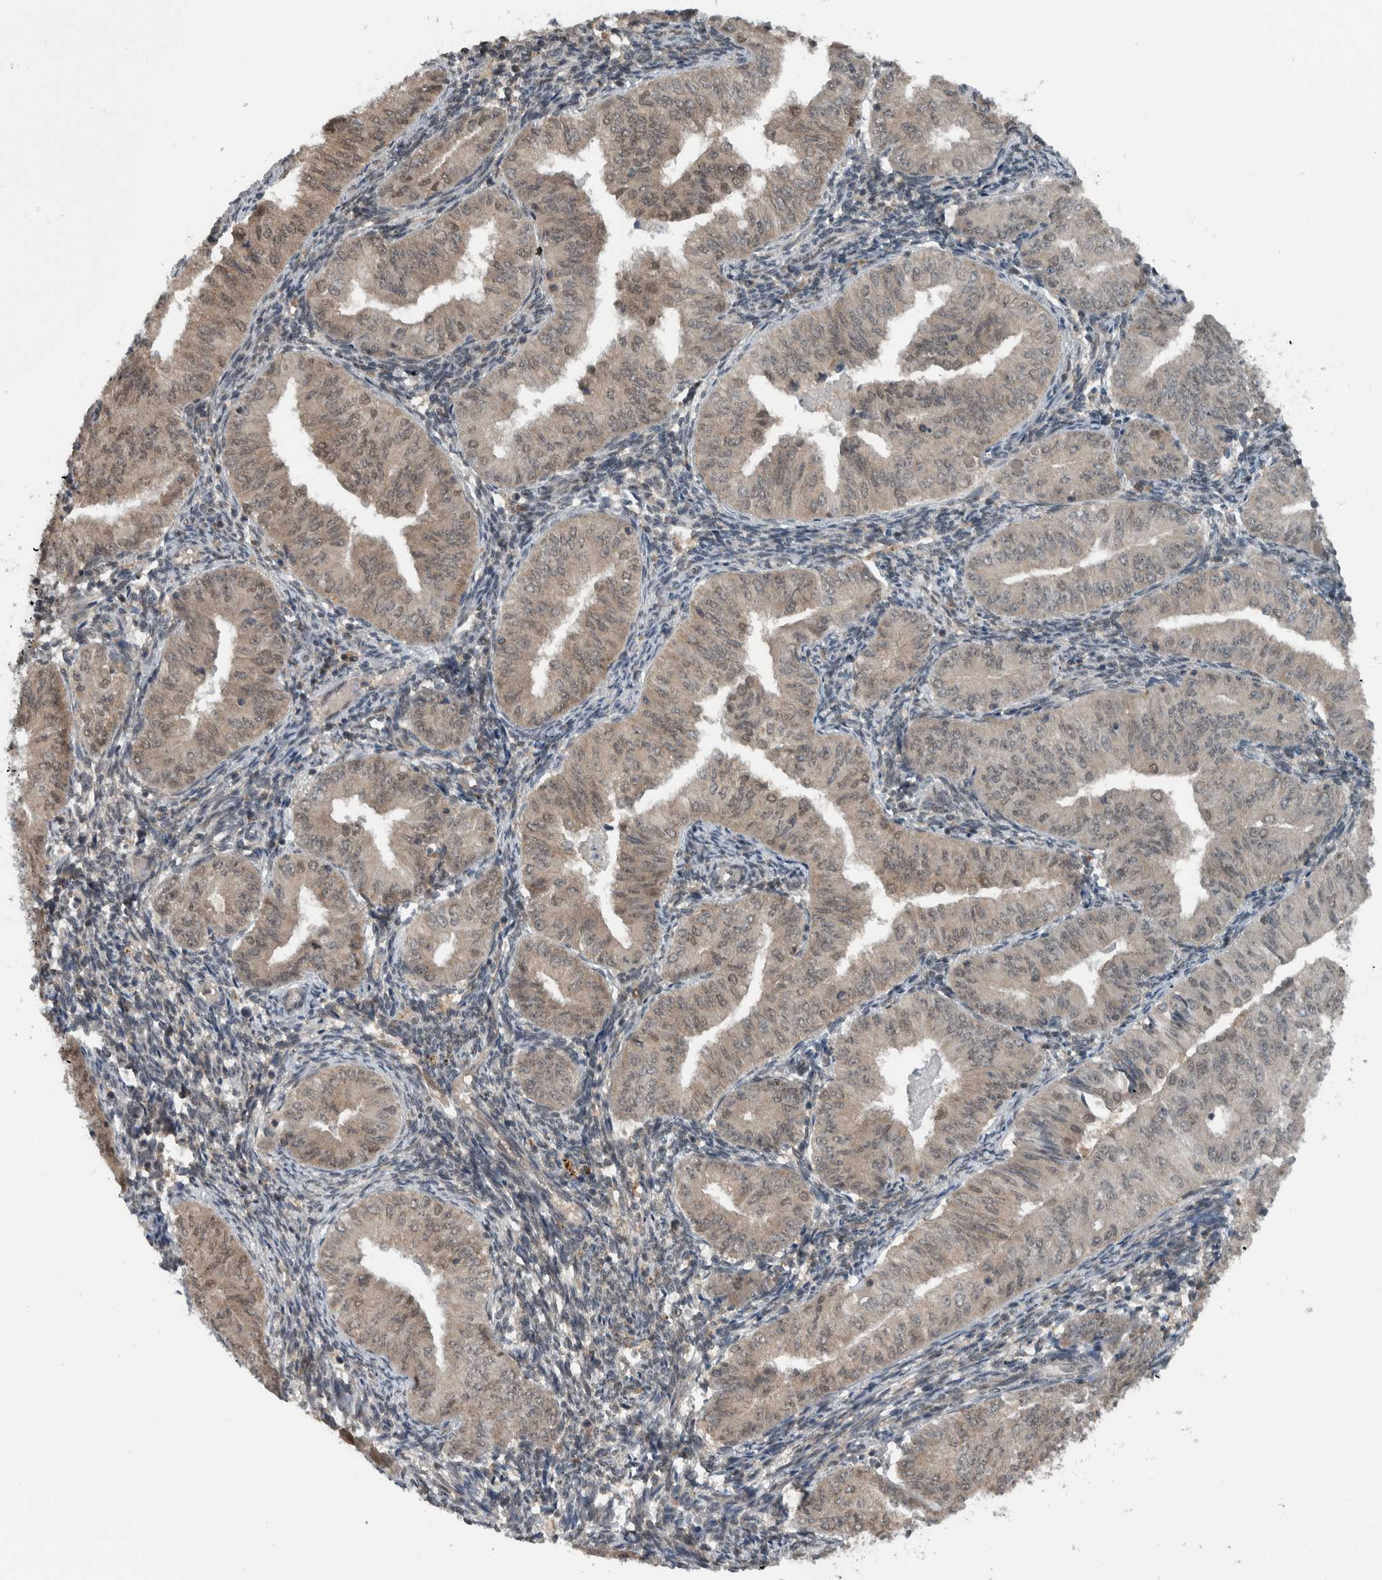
{"staining": {"intensity": "weak", "quantity": "25%-75%", "location": "cytoplasmic/membranous,nuclear"}, "tissue": "endometrial cancer", "cell_type": "Tumor cells", "image_type": "cancer", "snomed": [{"axis": "morphology", "description": "Normal tissue, NOS"}, {"axis": "morphology", "description": "Adenocarcinoma, NOS"}, {"axis": "topography", "description": "Endometrium"}], "caption": "Endometrial adenocarcinoma stained with IHC reveals weak cytoplasmic/membranous and nuclear expression in about 25%-75% of tumor cells.", "gene": "SPAG7", "patient": {"sex": "female", "age": 53}}